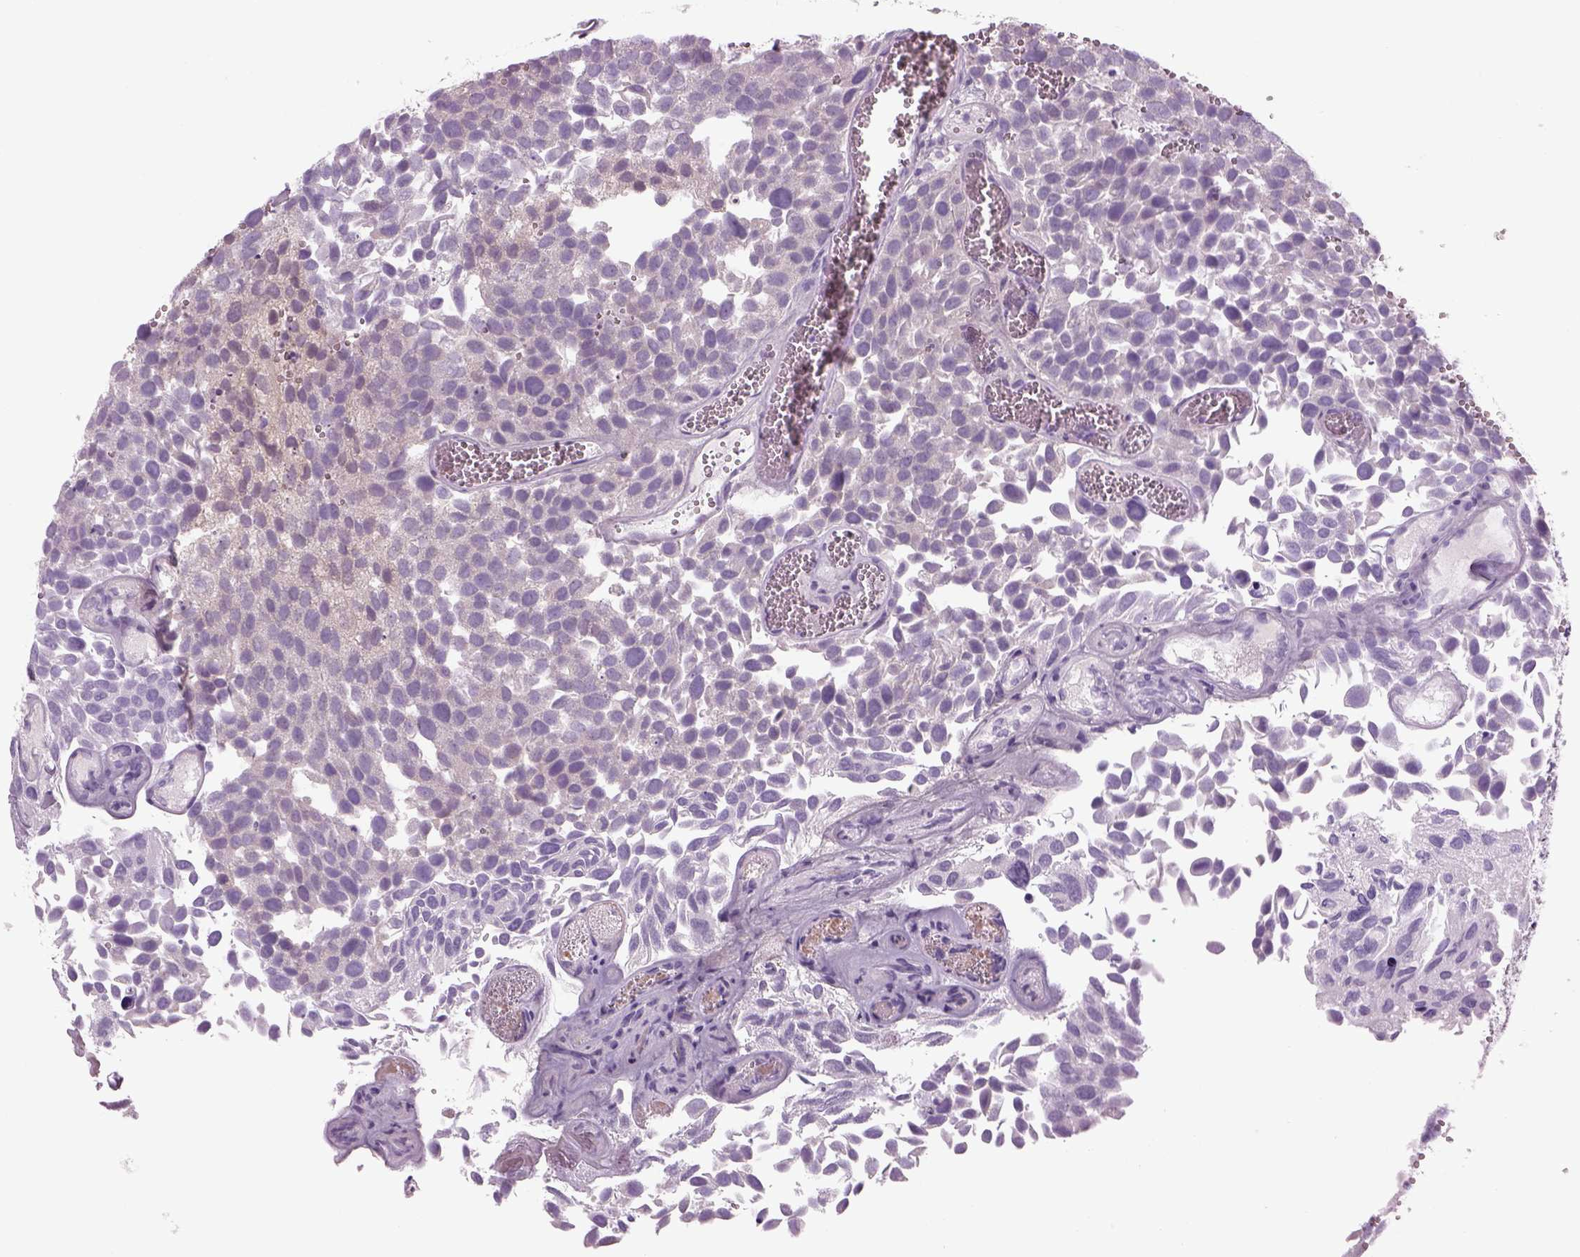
{"staining": {"intensity": "negative", "quantity": "none", "location": "none"}, "tissue": "urothelial cancer", "cell_type": "Tumor cells", "image_type": "cancer", "snomed": [{"axis": "morphology", "description": "Urothelial carcinoma, Low grade"}, {"axis": "topography", "description": "Urinary bladder"}], "caption": "A histopathology image of urothelial cancer stained for a protein reveals no brown staining in tumor cells.", "gene": "MDH1B", "patient": {"sex": "female", "age": 69}}